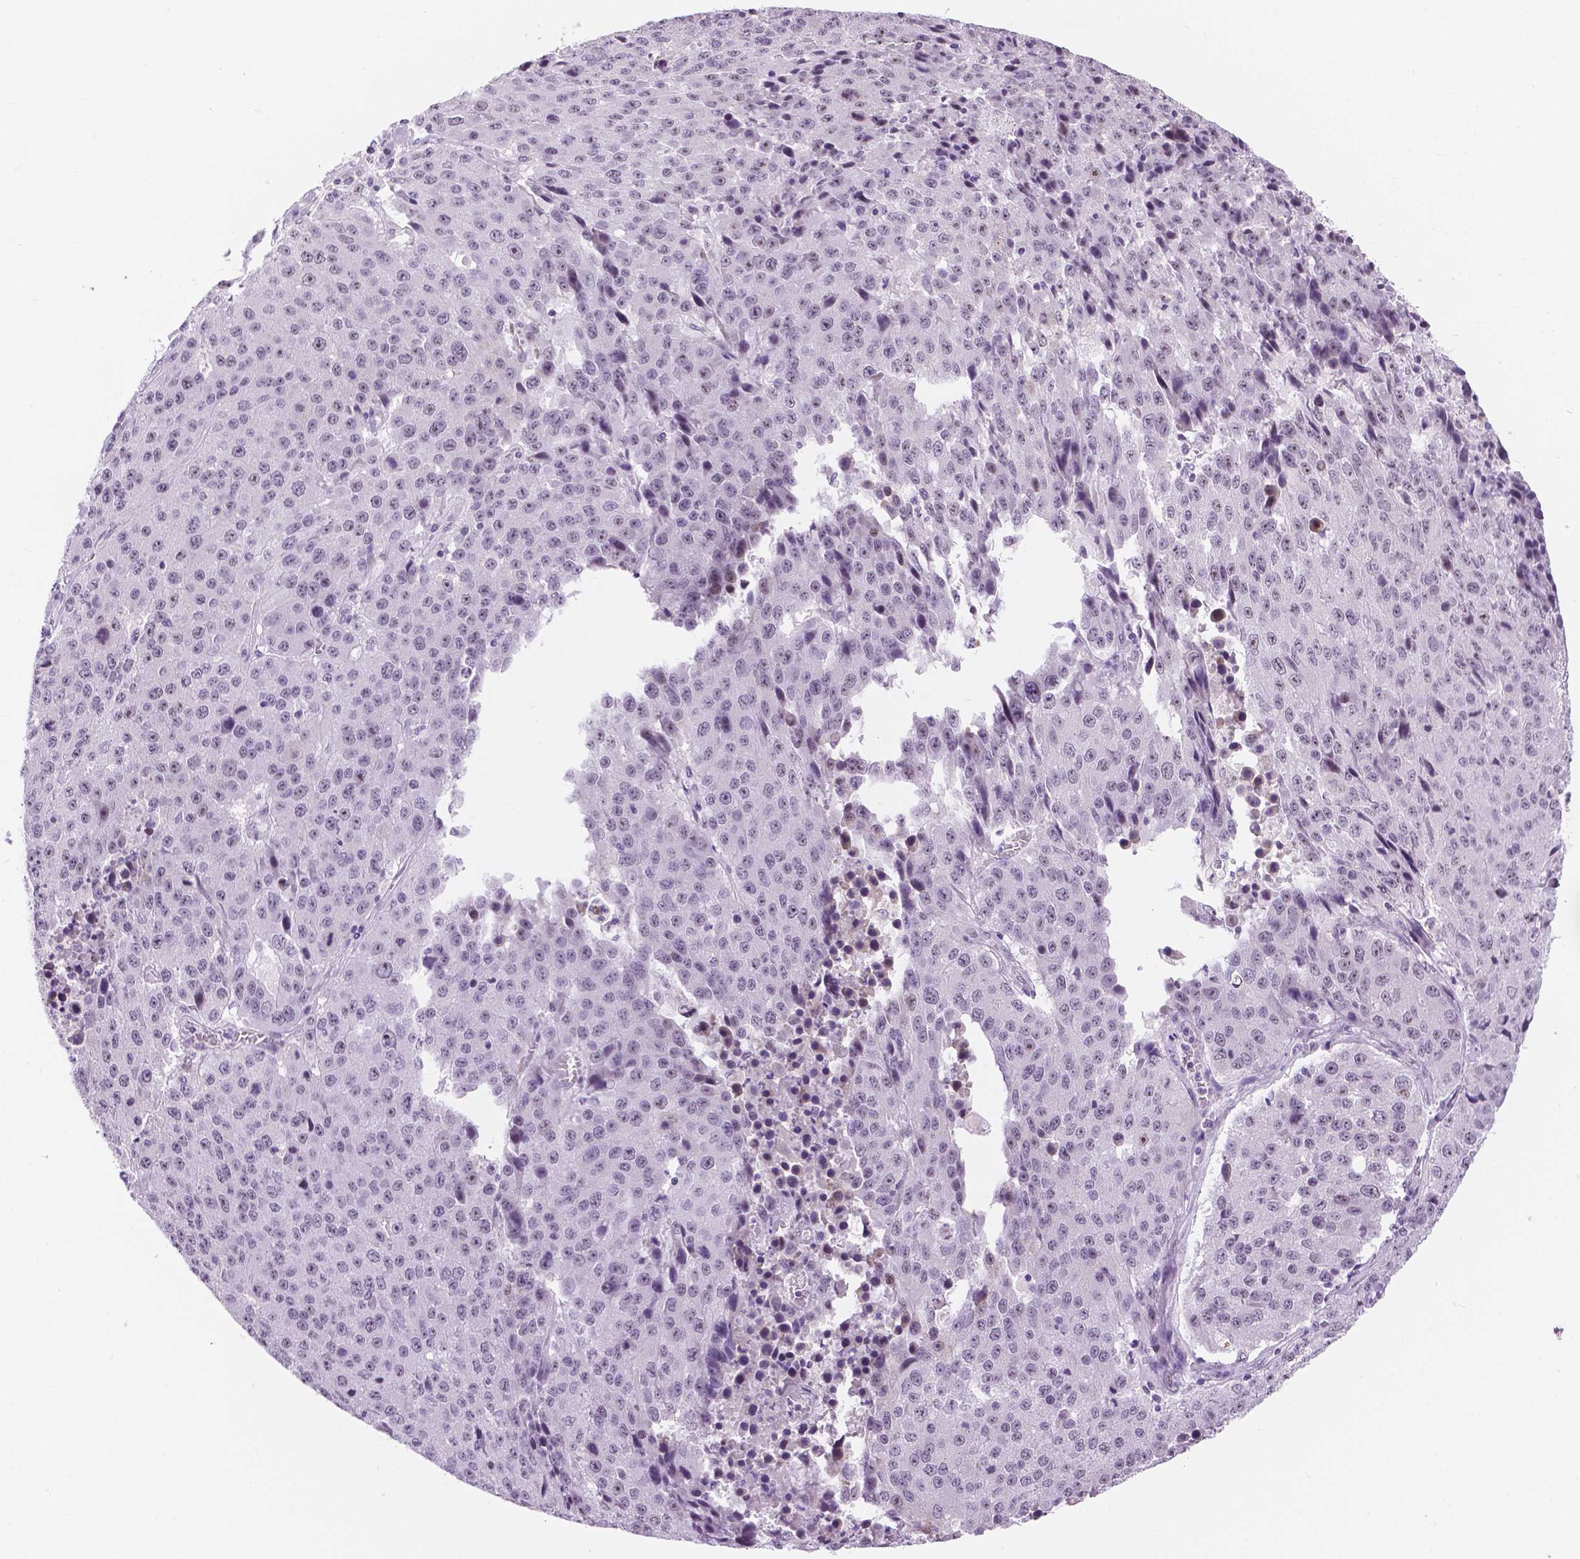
{"staining": {"intensity": "negative", "quantity": "none", "location": "none"}, "tissue": "stomach cancer", "cell_type": "Tumor cells", "image_type": "cancer", "snomed": [{"axis": "morphology", "description": "Adenocarcinoma, NOS"}, {"axis": "topography", "description": "Stomach"}], "caption": "Immunohistochemistry photomicrograph of human stomach cancer (adenocarcinoma) stained for a protein (brown), which exhibits no positivity in tumor cells.", "gene": "NHP2", "patient": {"sex": "male", "age": 71}}